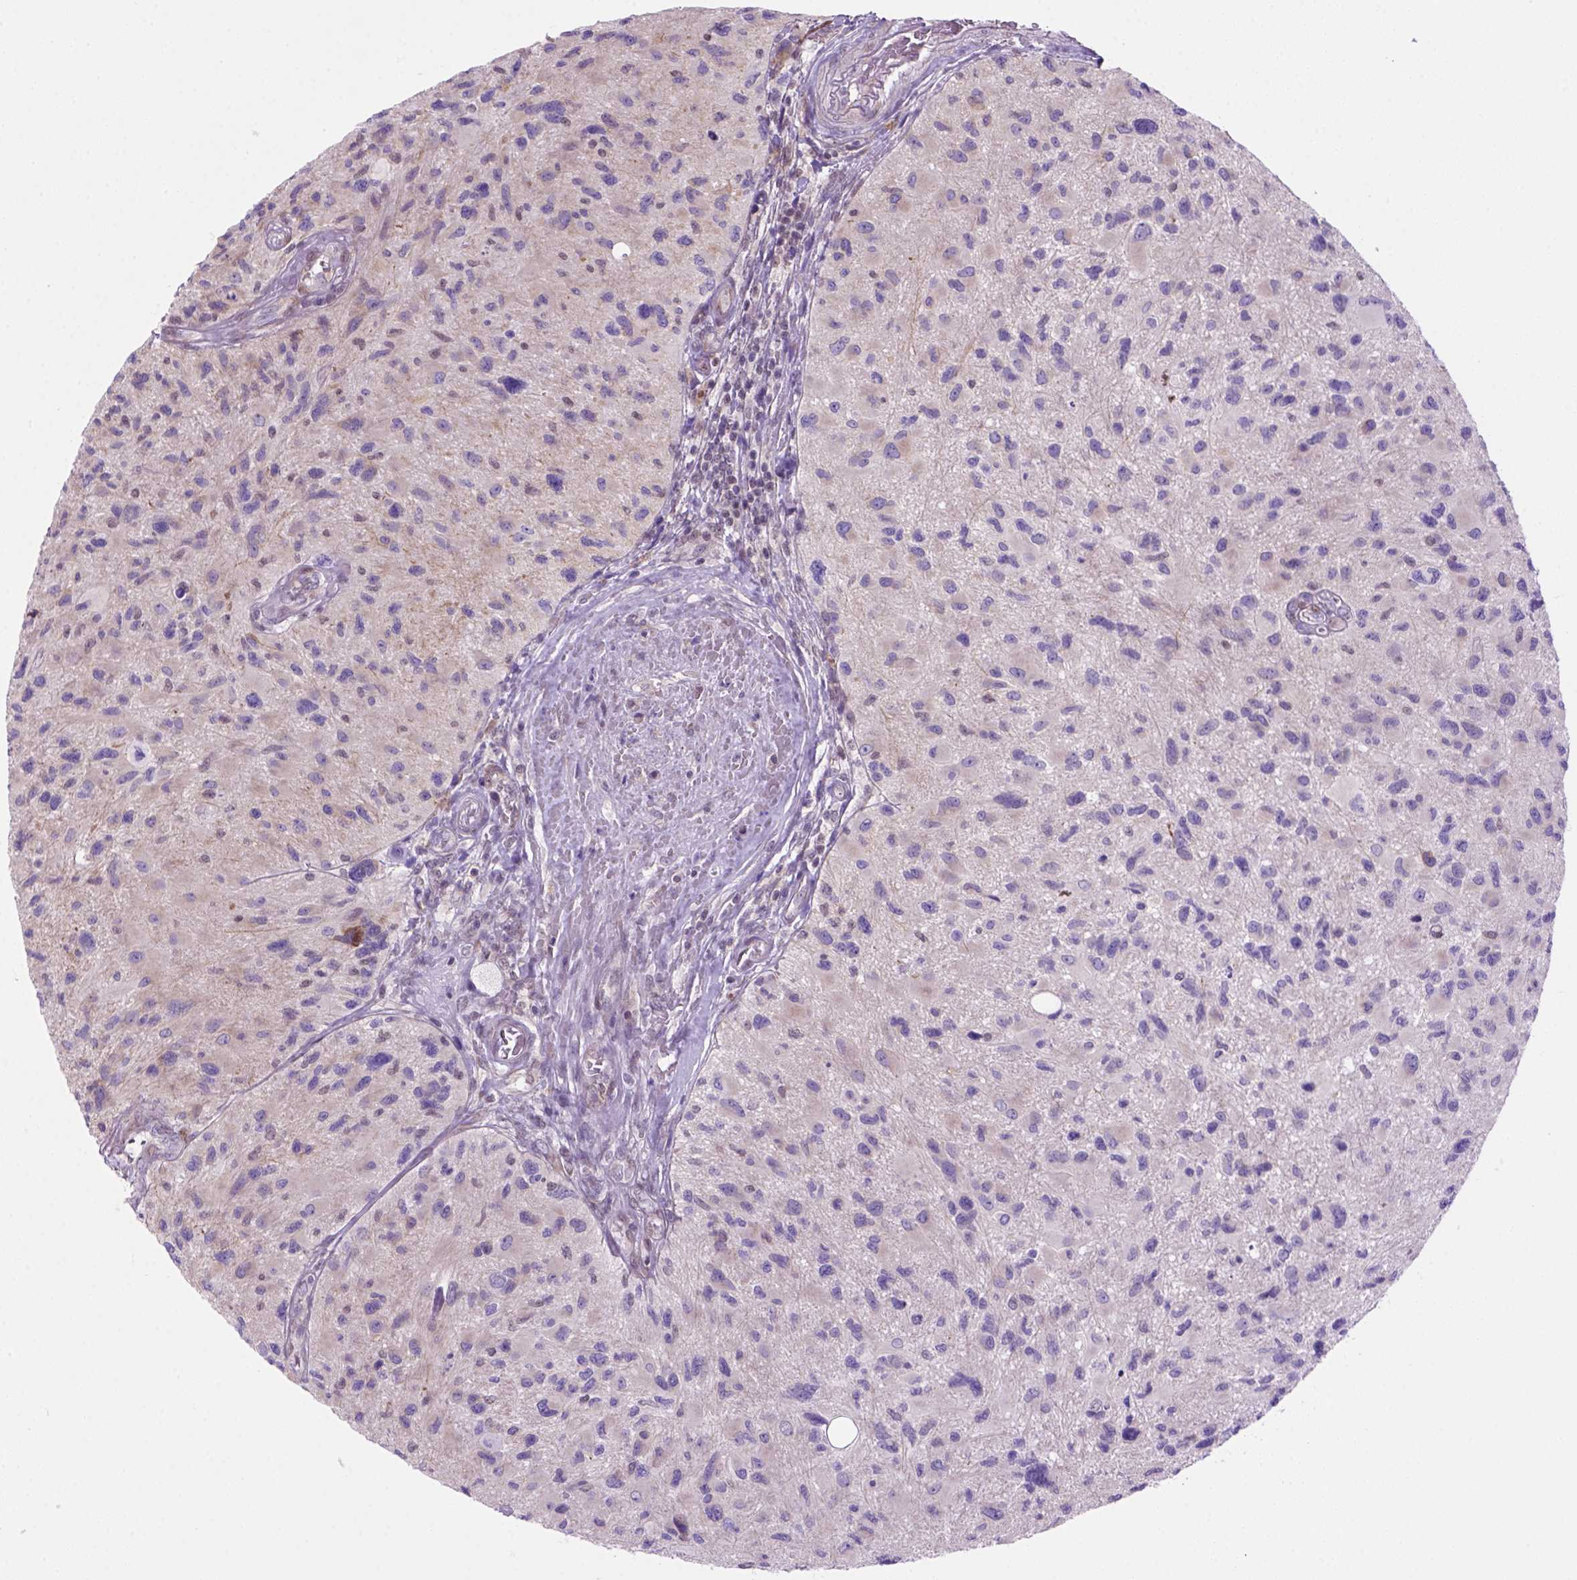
{"staining": {"intensity": "negative", "quantity": "none", "location": "none"}, "tissue": "glioma", "cell_type": "Tumor cells", "image_type": "cancer", "snomed": [{"axis": "morphology", "description": "Glioma, malignant, NOS"}, {"axis": "morphology", "description": "Glioma, malignant, High grade"}, {"axis": "topography", "description": "Brain"}], "caption": "The image exhibits no significant staining in tumor cells of glioma.", "gene": "MGMT", "patient": {"sex": "female", "age": 71}}